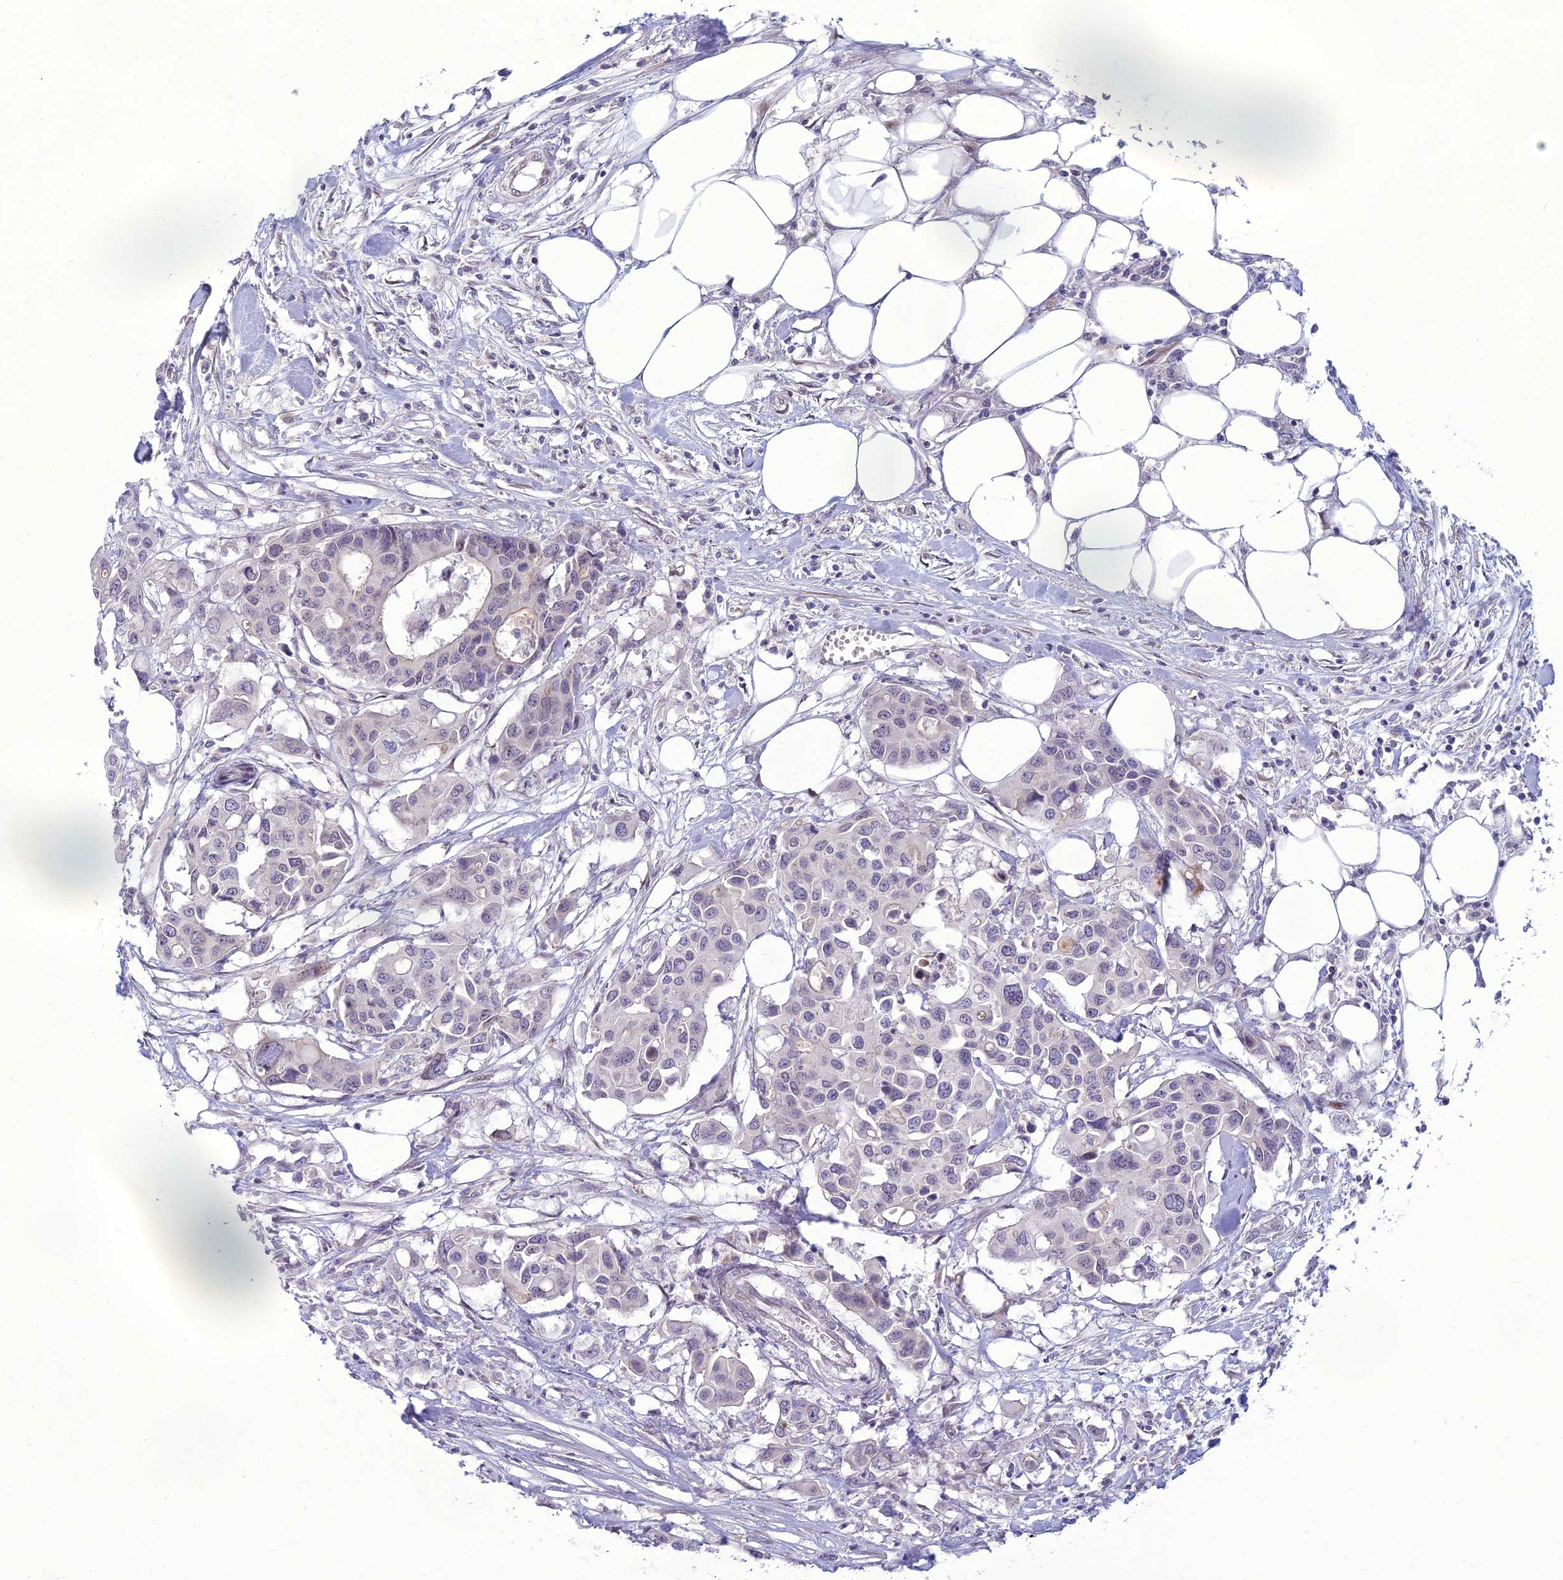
{"staining": {"intensity": "negative", "quantity": "none", "location": "none"}, "tissue": "colorectal cancer", "cell_type": "Tumor cells", "image_type": "cancer", "snomed": [{"axis": "morphology", "description": "Adenocarcinoma, NOS"}, {"axis": "topography", "description": "Colon"}], "caption": "Immunohistochemical staining of human adenocarcinoma (colorectal) reveals no significant positivity in tumor cells.", "gene": "DTX2", "patient": {"sex": "male", "age": 77}}